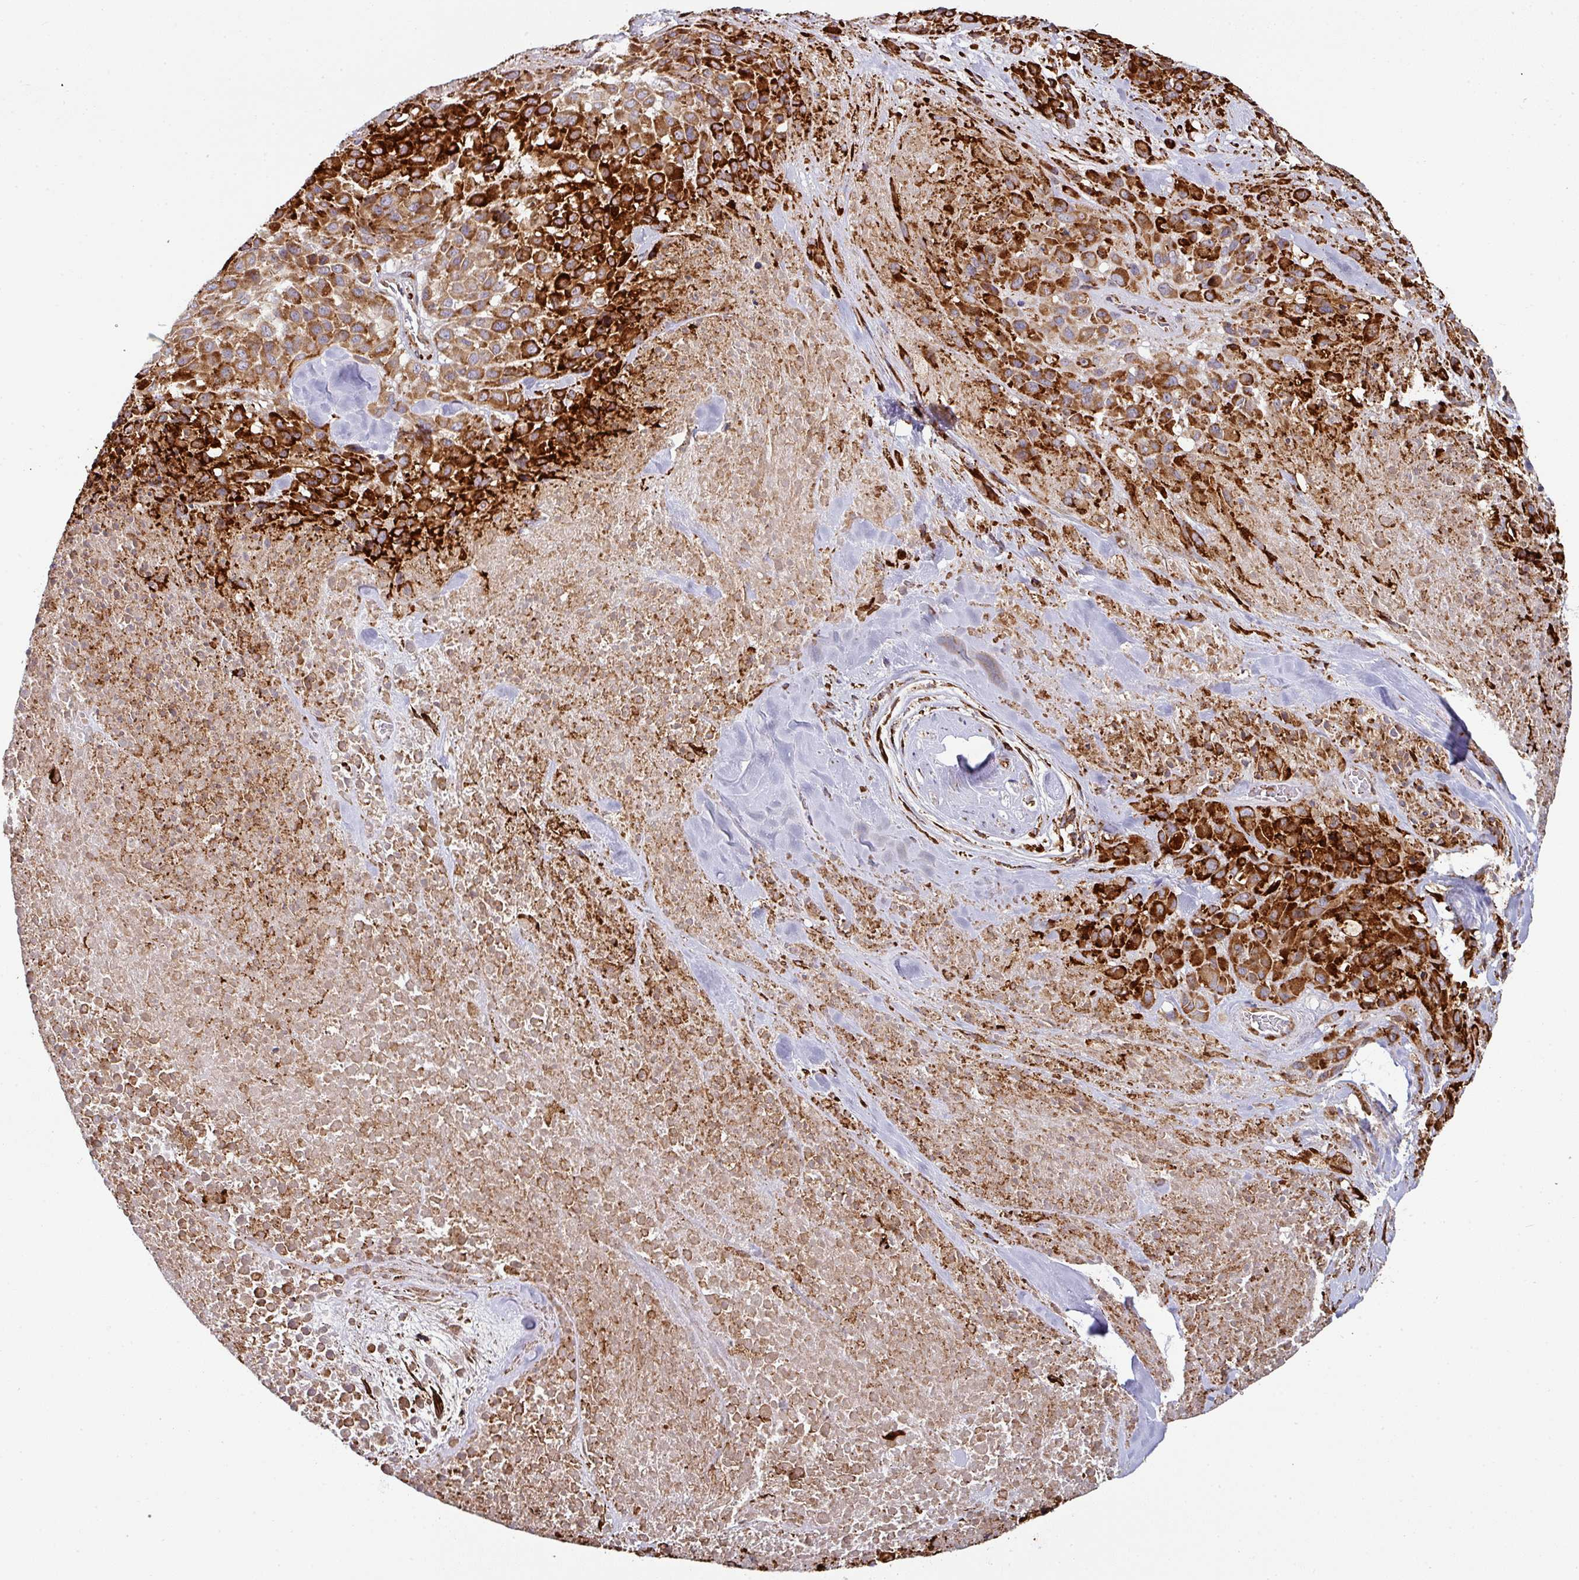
{"staining": {"intensity": "strong", "quantity": ">75%", "location": "cytoplasmic/membranous"}, "tissue": "melanoma", "cell_type": "Tumor cells", "image_type": "cancer", "snomed": [{"axis": "morphology", "description": "Malignant melanoma, Metastatic site"}, {"axis": "topography", "description": "Skin"}], "caption": "Malignant melanoma (metastatic site) stained with a protein marker displays strong staining in tumor cells.", "gene": "ZNF268", "patient": {"sex": "female", "age": 81}}